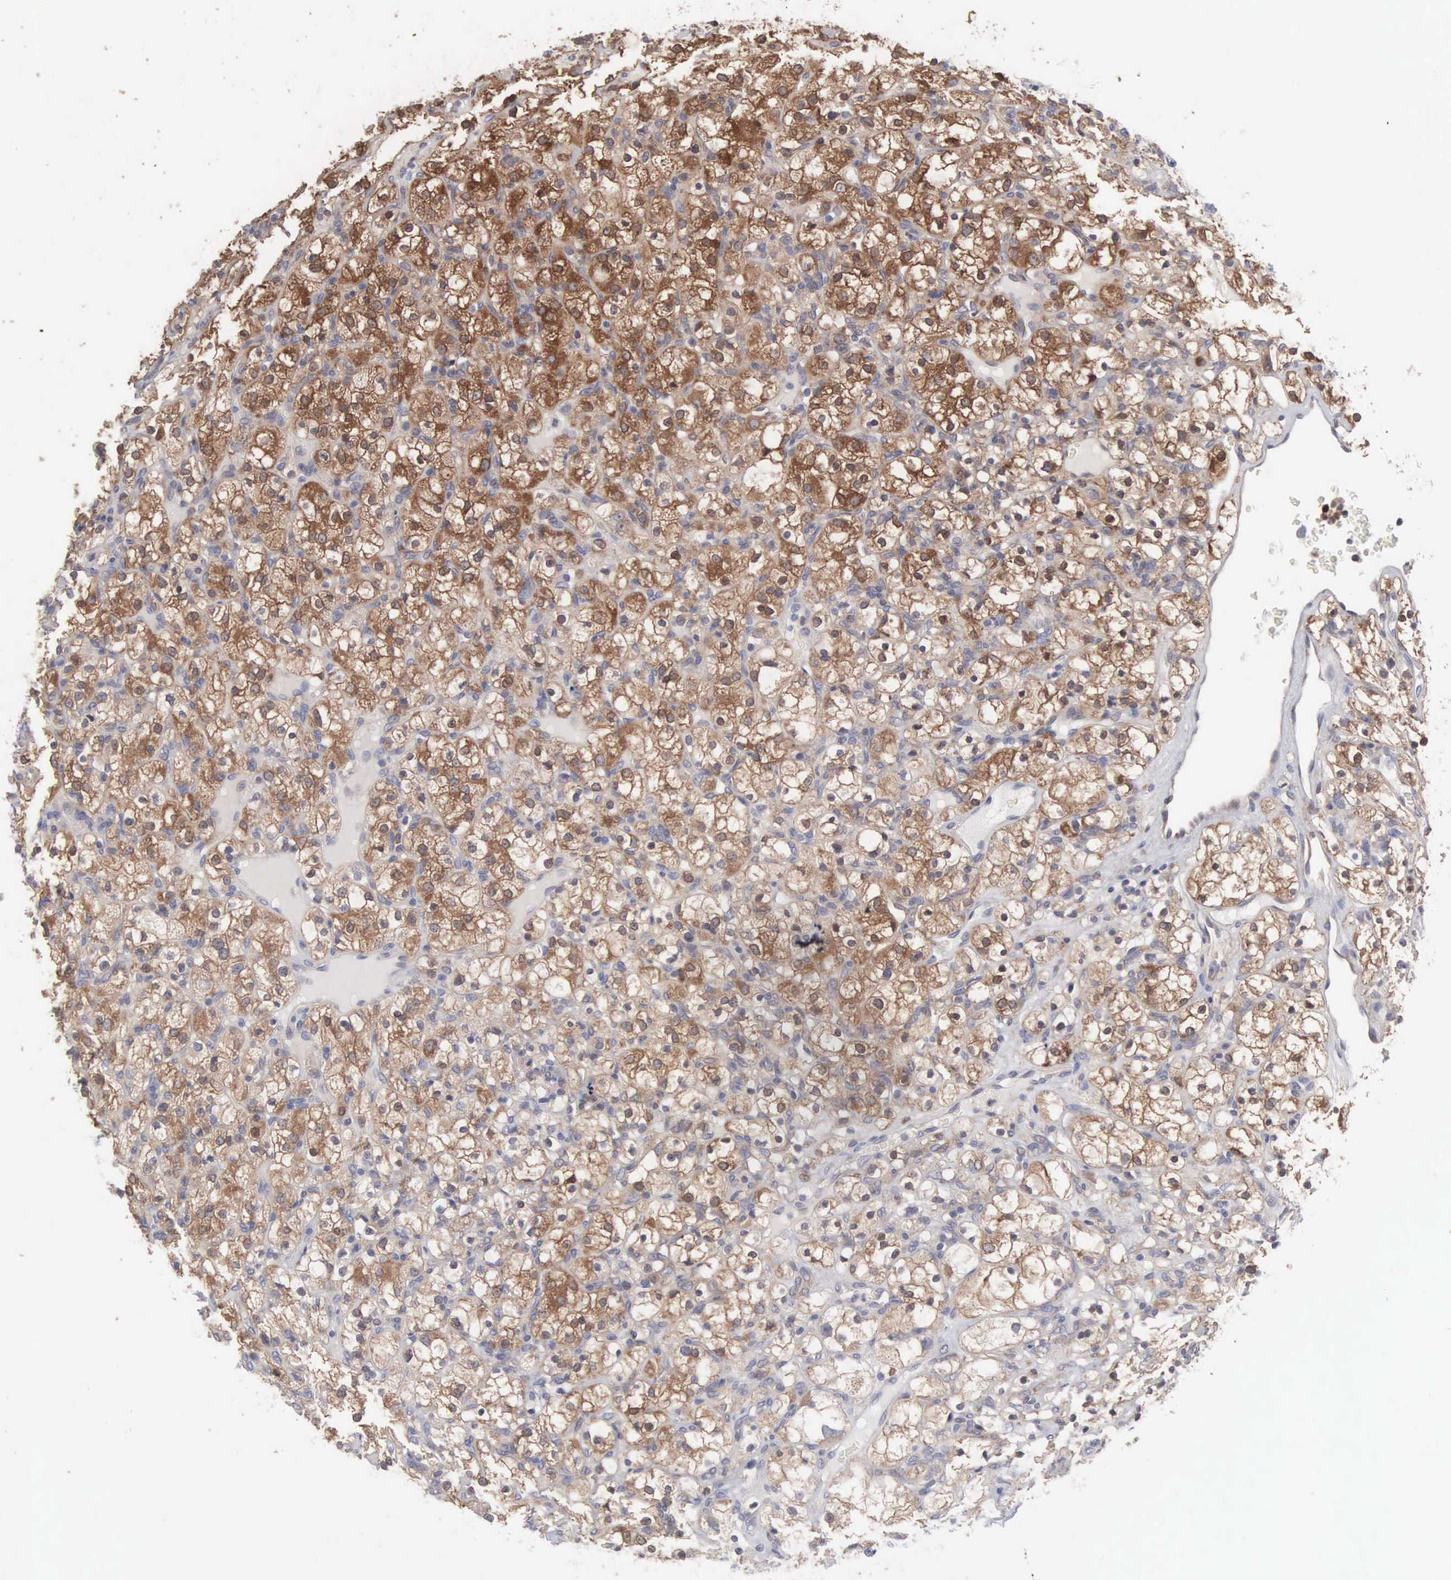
{"staining": {"intensity": "strong", "quantity": ">75%", "location": "cytoplasmic/membranous"}, "tissue": "renal cancer", "cell_type": "Tumor cells", "image_type": "cancer", "snomed": [{"axis": "morphology", "description": "Adenocarcinoma, NOS"}, {"axis": "topography", "description": "Kidney"}], "caption": "Immunohistochemistry of adenocarcinoma (renal) displays high levels of strong cytoplasmic/membranous expression in approximately >75% of tumor cells.", "gene": "MTHFD1", "patient": {"sex": "female", "age": 83}}